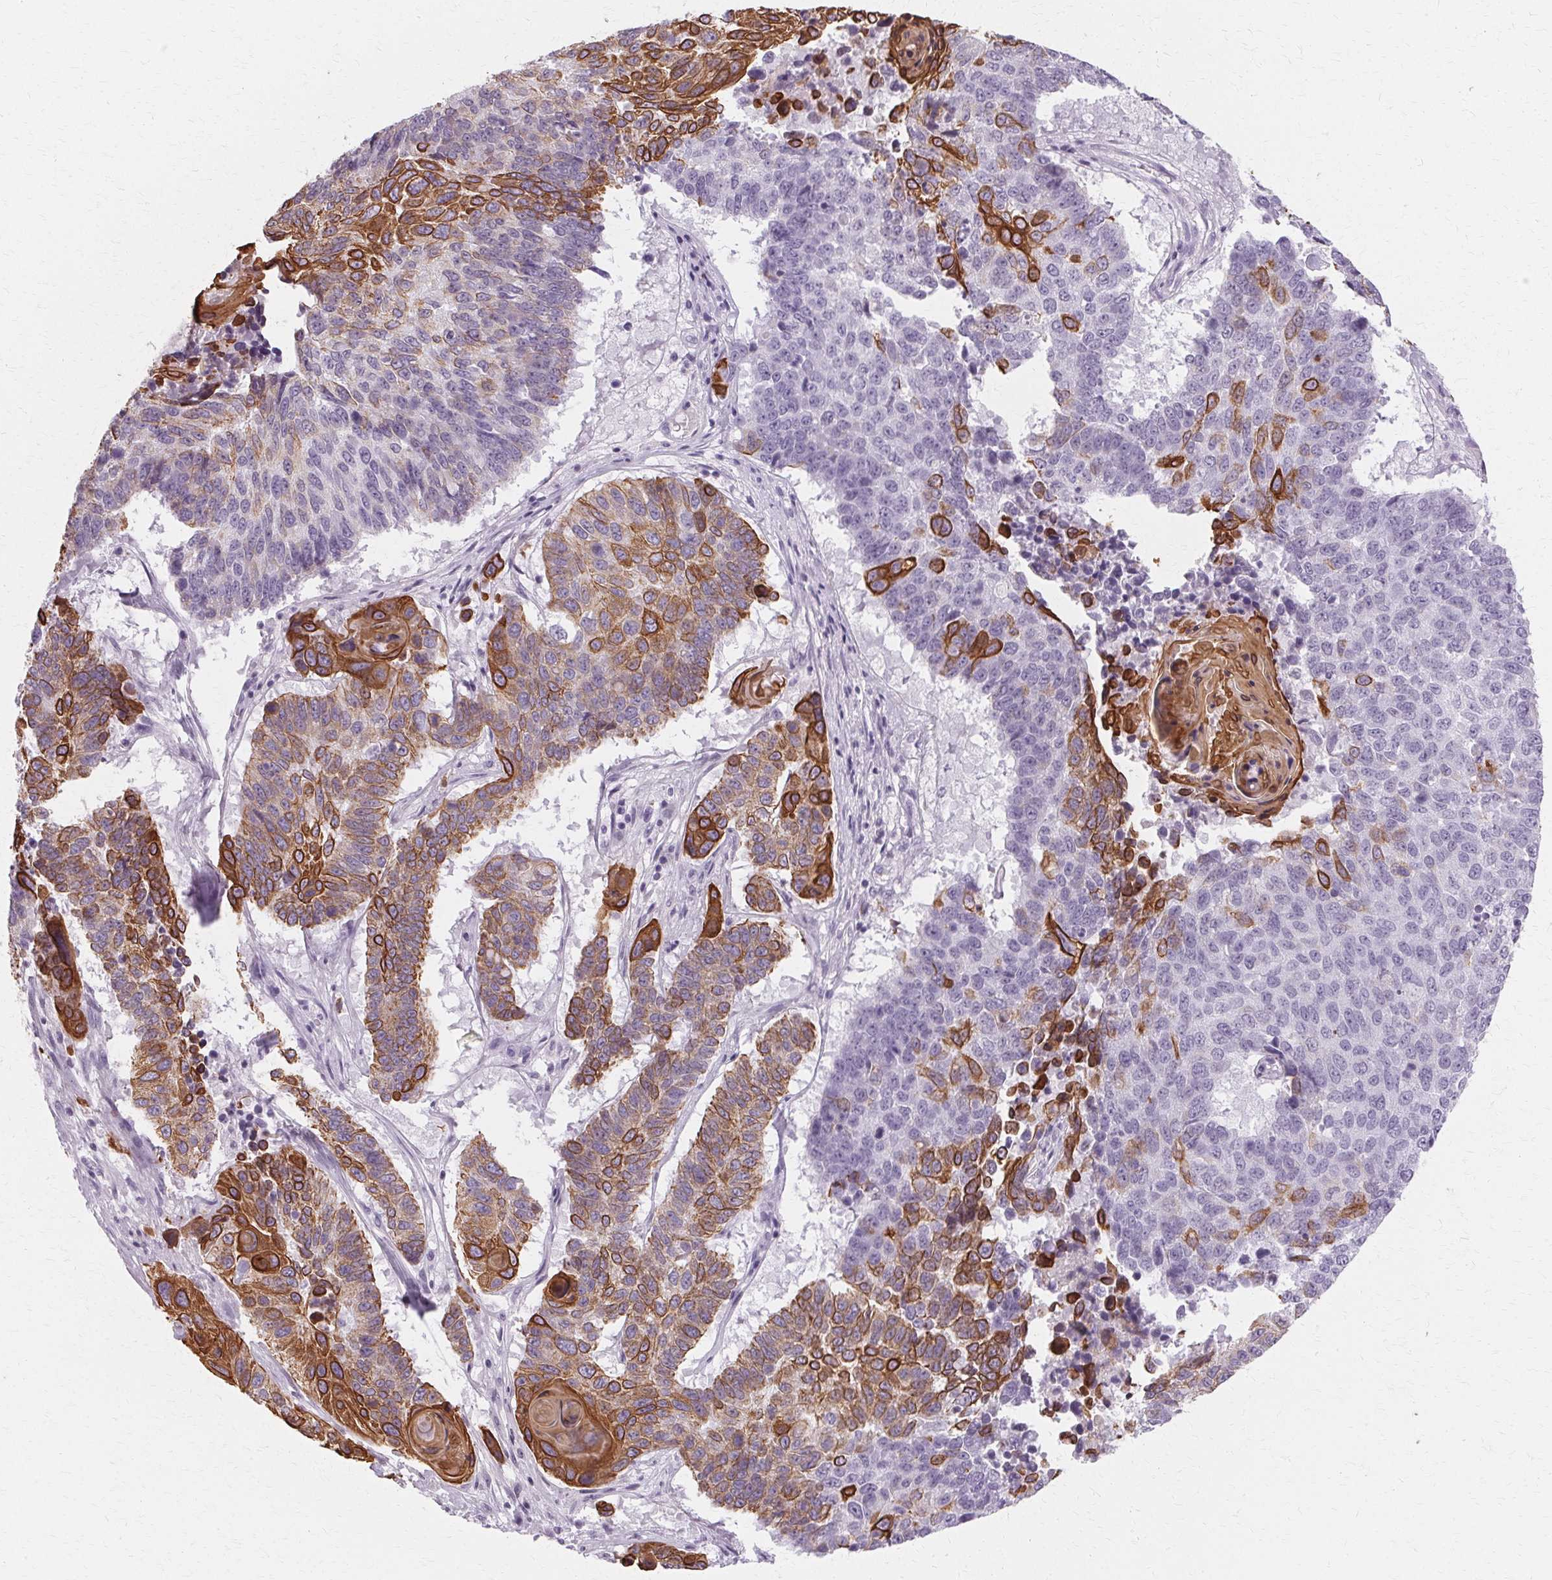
{"staining": {"intensity": "moderate", "quantity": "25%-75%", "location": "cytoplasmic/membranous"}, "tissue": "lung cancer", "cell_type": "Tumor cells", "image_type": "cancer", "snomed": [{"axis": "morphology", "description": "Squamous cell carcinoma, NOS"}, {"axis": "topography", "description": "Lung"}], "caption": "The photomicrograph displays immunohistochemical staining of lung cancer (squamous cell carcinoma). There is moderate cytoplasmic/membranous staining is present in approximately 25%-75% of tumor cells. The staining was performed using DAB to visualize the protein expression in brown, while the nuclei were stained in blue with hematoxylin (Magnification: 20x).", "gene": "KRT6C", "patient": {"sex": "male", "age": 73}}